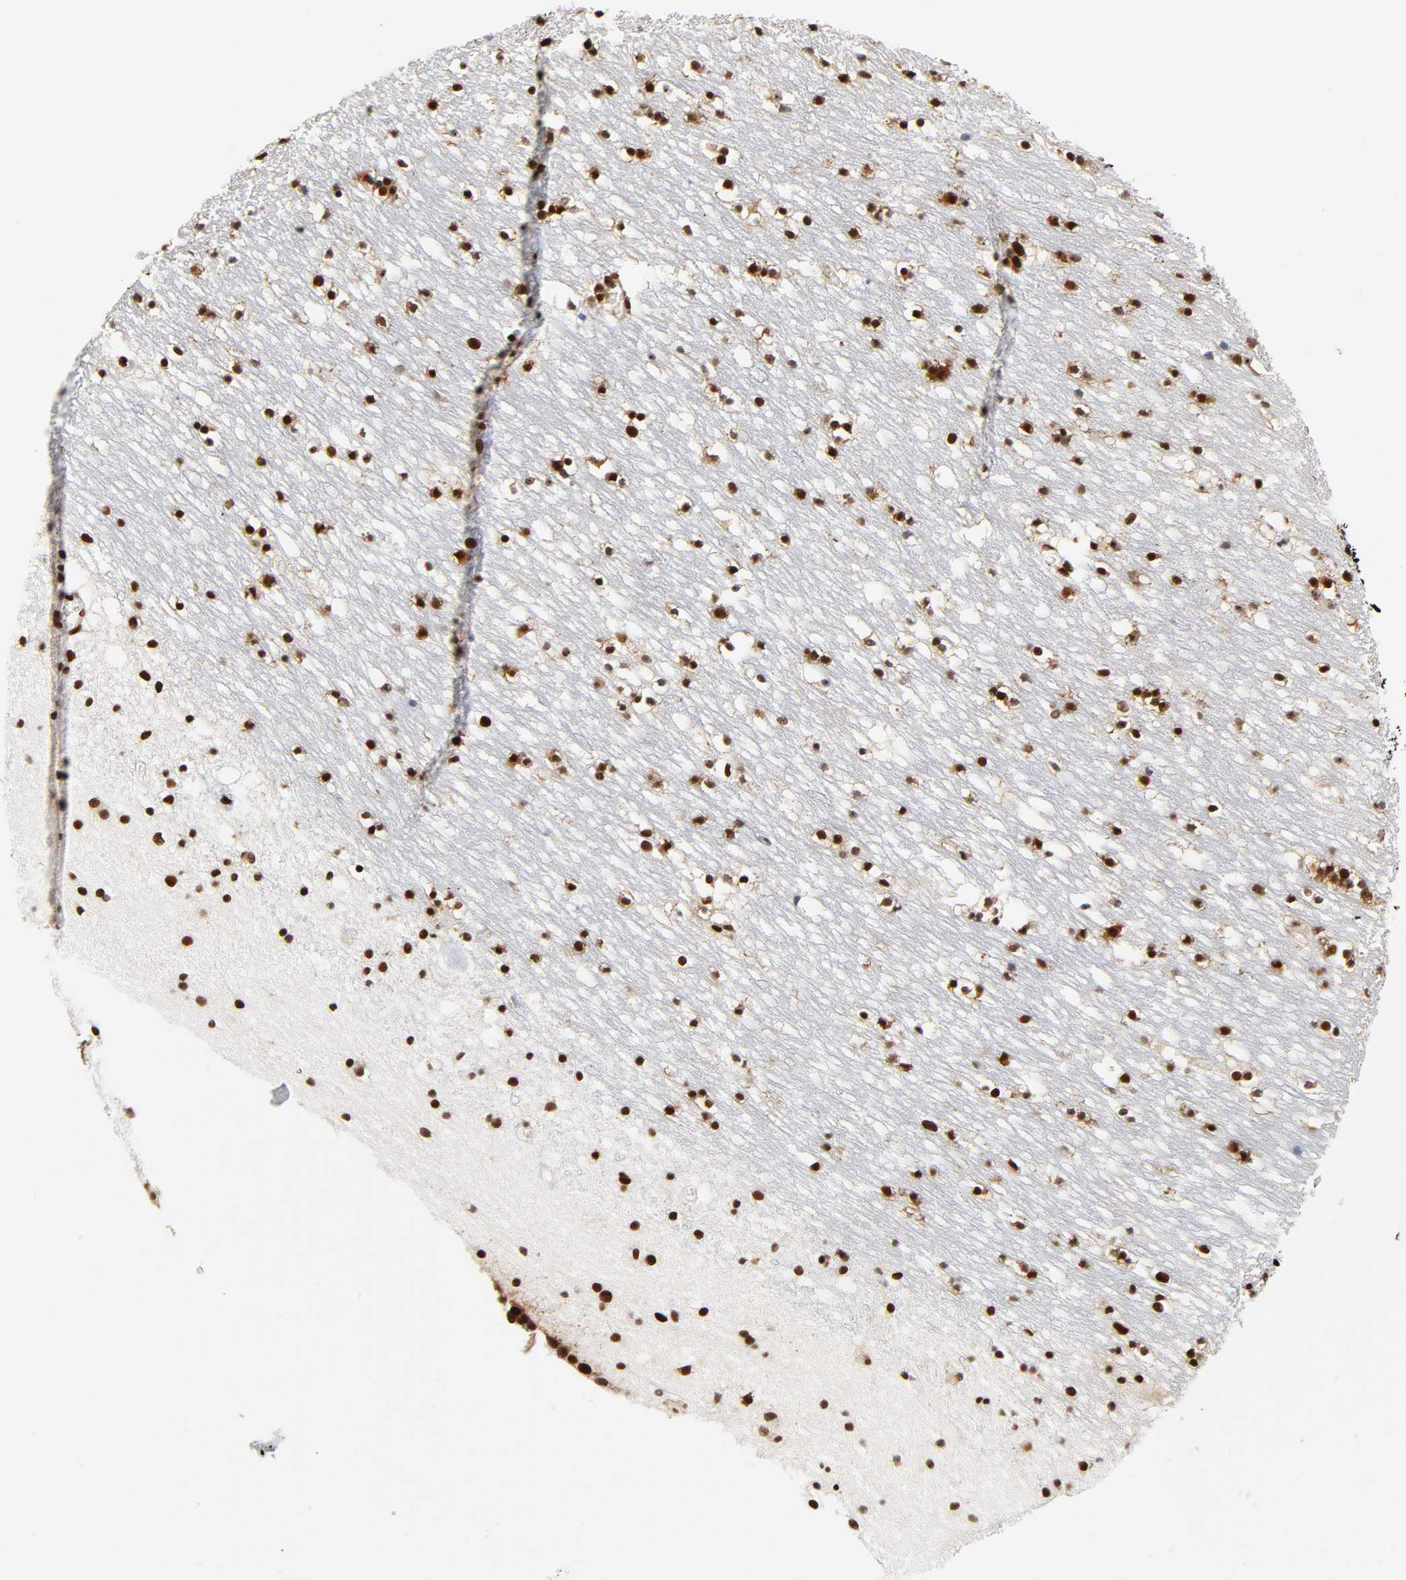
{"staining": {"intensity": "strong", "quantity": ">75%", "location": "nuclear"}, "tissue": "caudate", "cell_type": "Glial cells", "image_type": "normal", "snomed": [{"axis": "morphology", "description": "Normal tissue, NOS"}, {"axis": "topography", "description": "Lateral ventricle wall"}], "caption": "Immunohistochemical staining of unremarkable human caudate shows strong nuclear protein expression in approximately >75% of glial cells.", "gene": "XRCC6", "patient": {"sex": "male", "age": 45}}